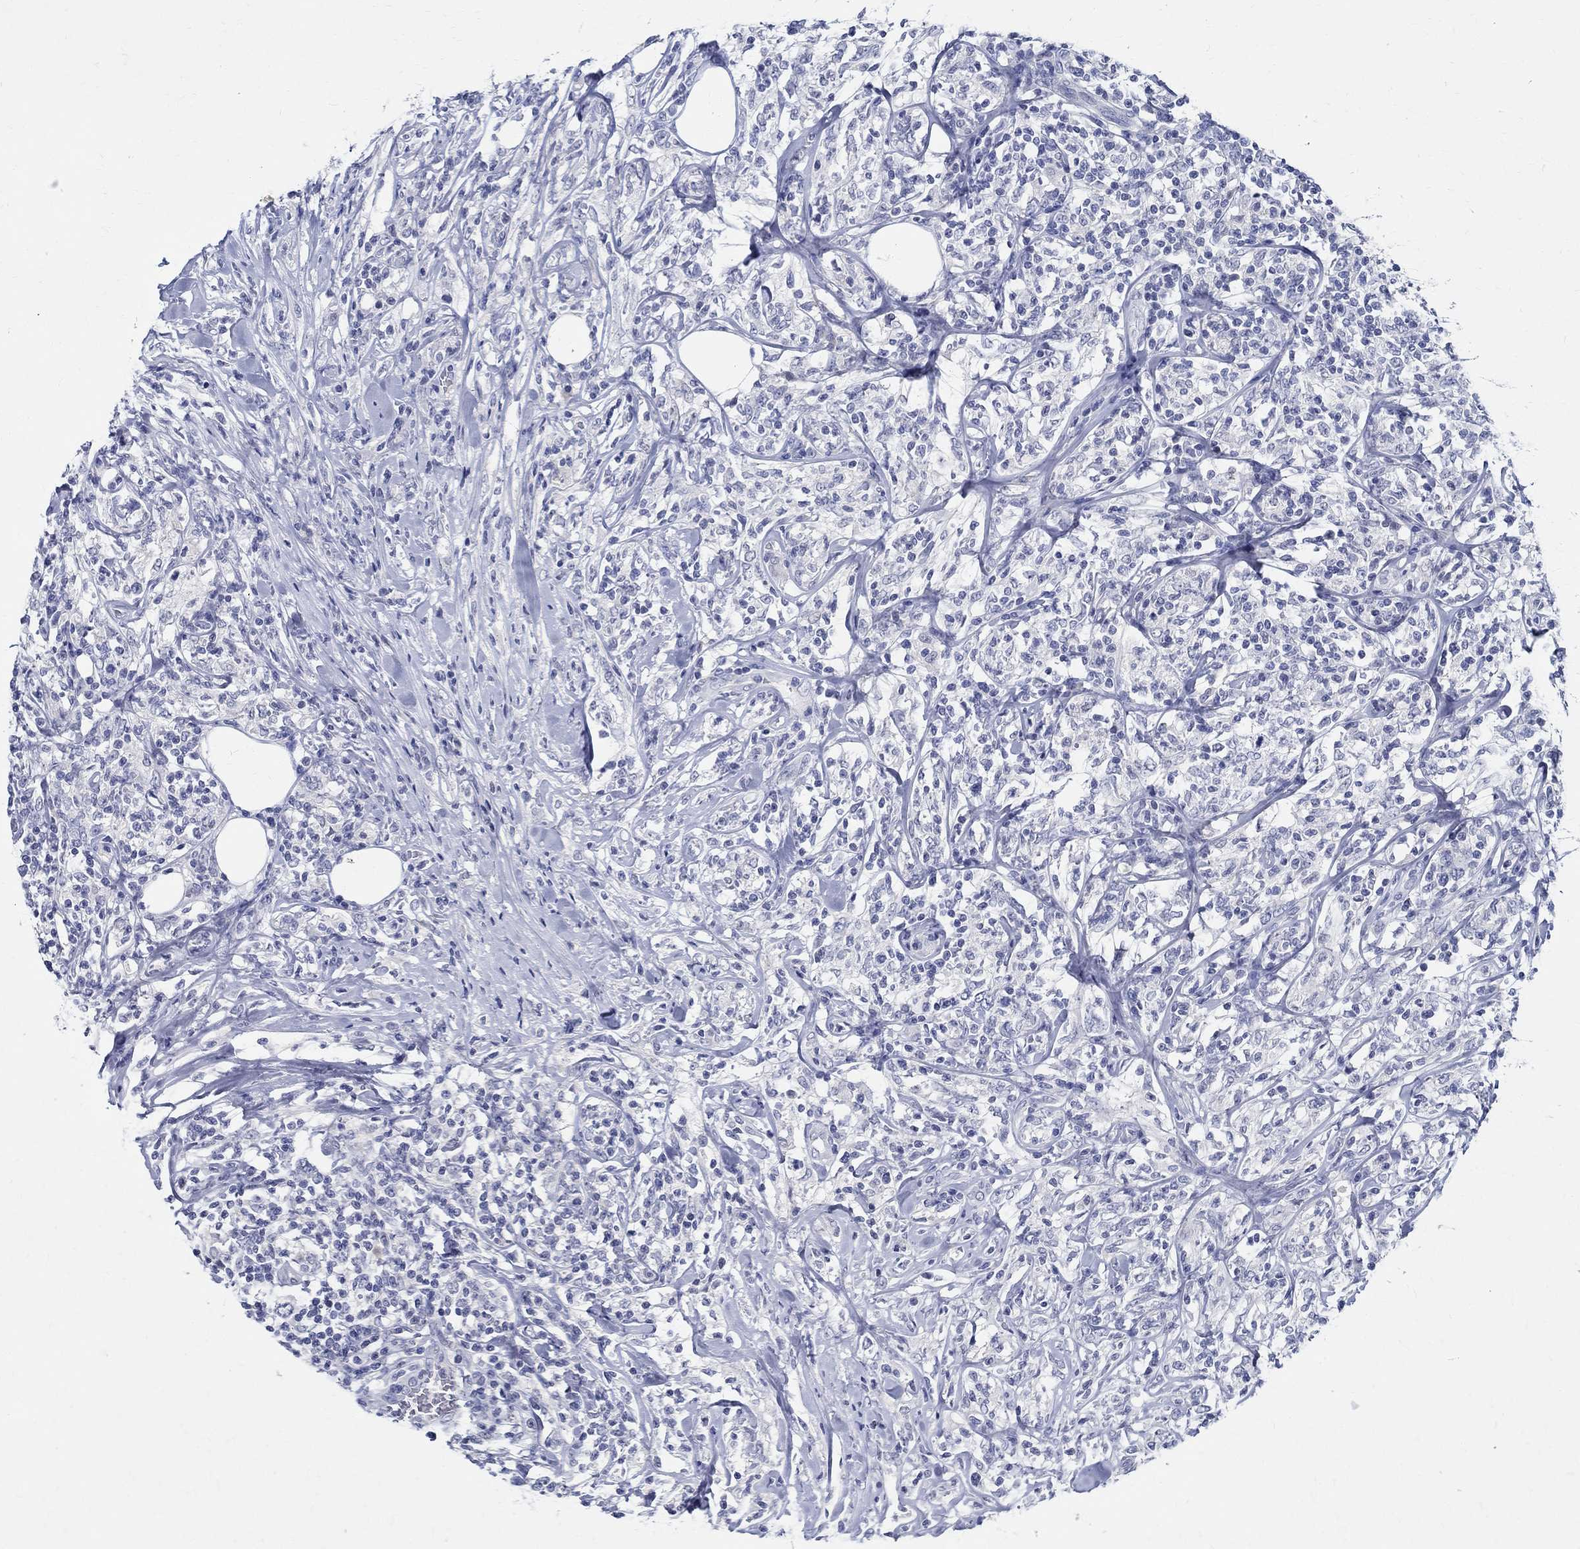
{"staining": {"intensity": "negative", "quantity": "none", "location": "none"}, "tissue": "lymphoma", "cell_type": "Tumor cells", "image_type": "cancer", "snomed": [{"axis": "morphology", "description": "Malignant lymphoma, non-Hodgkin's type, High grade"}, {"axis": "topography", "description": "Lymph node"}], "caption": "Tumor cells are negative for brown protein staining in lymphoma.", "gene": "CETN1", "patient": {"sex": "female", "age": 84}}